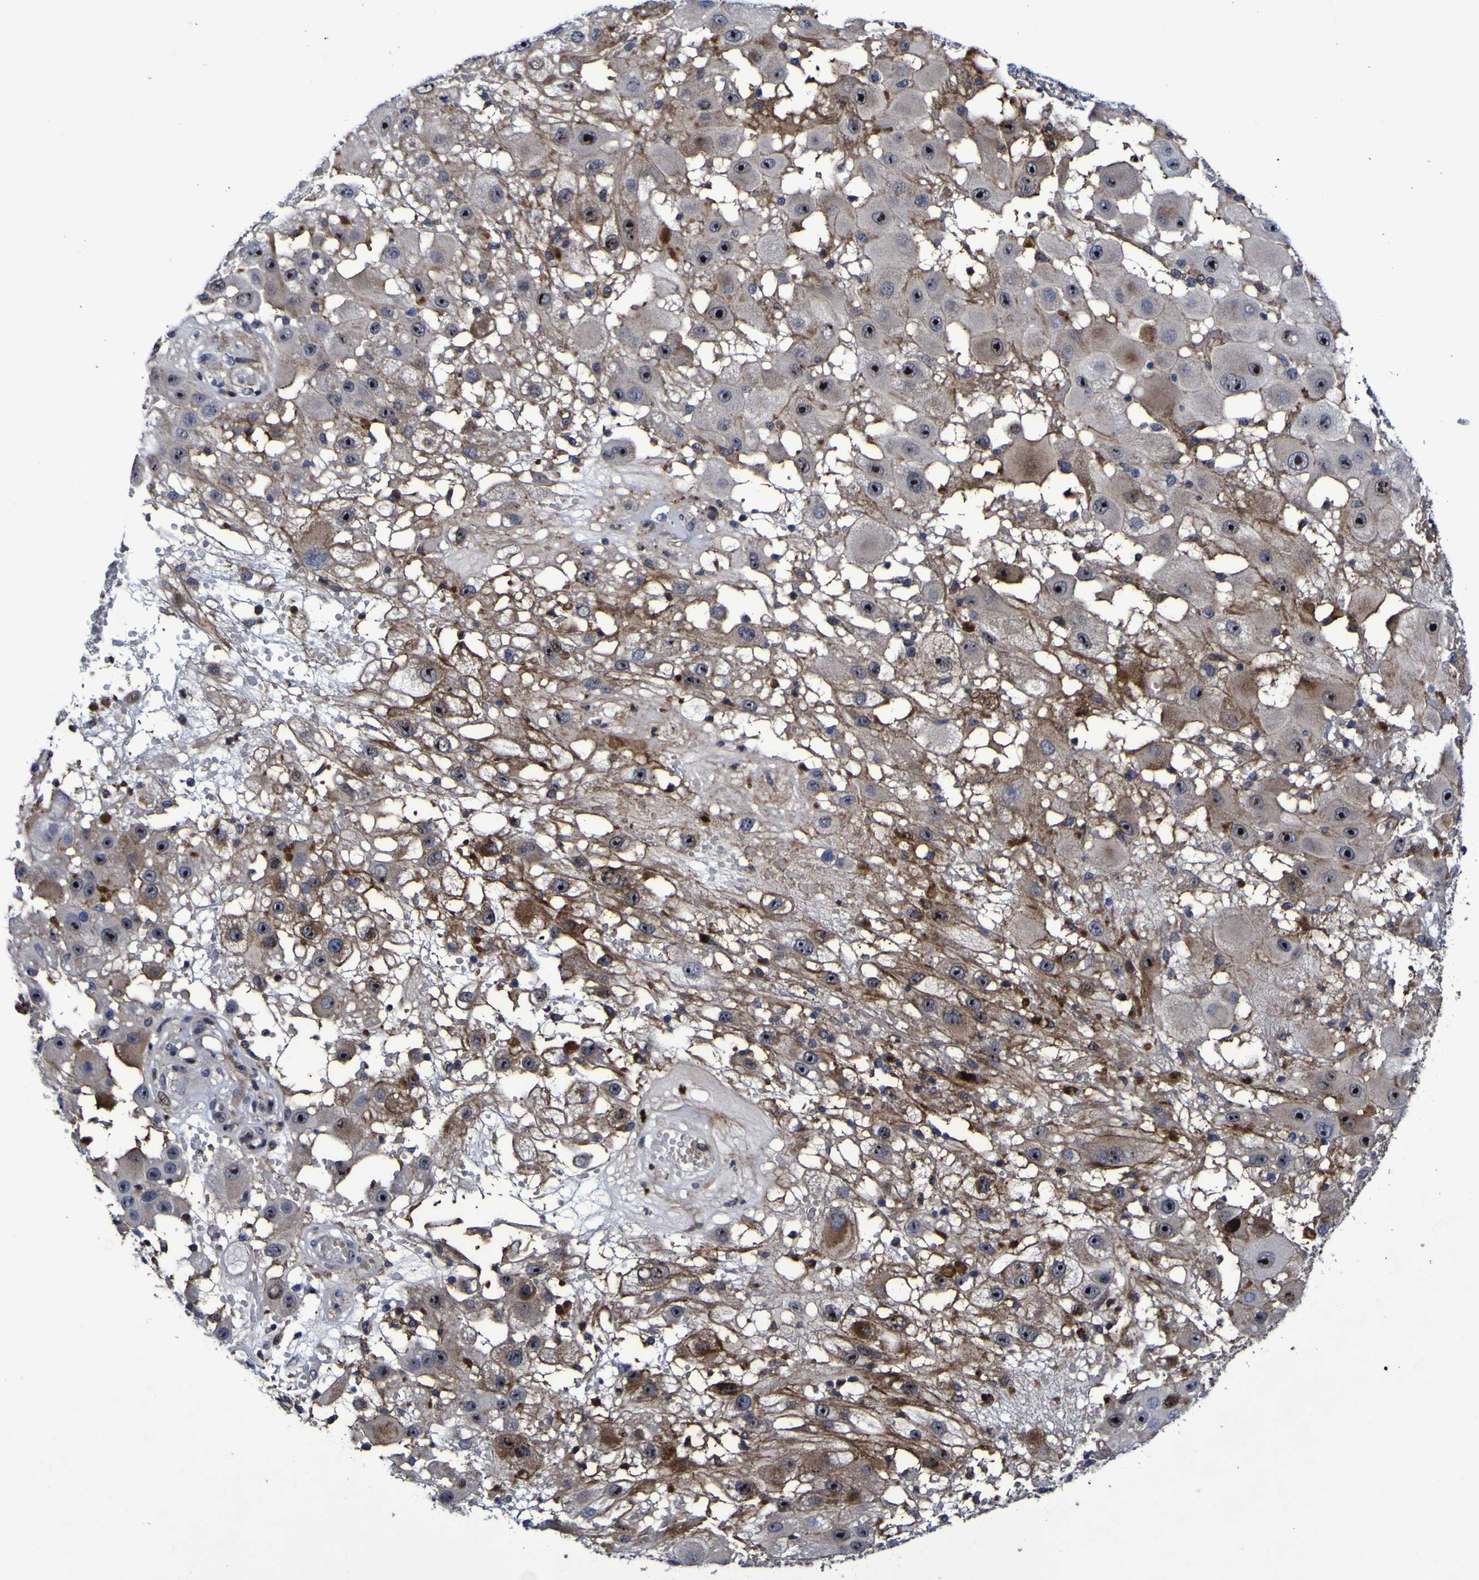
{"staining": {"intensity": "strong", "quantity": ">75%", "location": "cytoplasmic/membranous,nuclear"}, "tissue": "melanoma", "cell_type": "Tumor cells", "image_type": "cancer", "snomed": [{"axis": "morphology", "description": "Malignant melanoma, NOS"}, {"axis": "topography", "description": "Skin"}], "caption": "IHC of melanoma shows high levels of strong cytoplasmic/membranous and nuclear expression in approximately >75% of tumor cells.", "gene": "MGLL", "patient": {"sex": "female", "age": 81}}